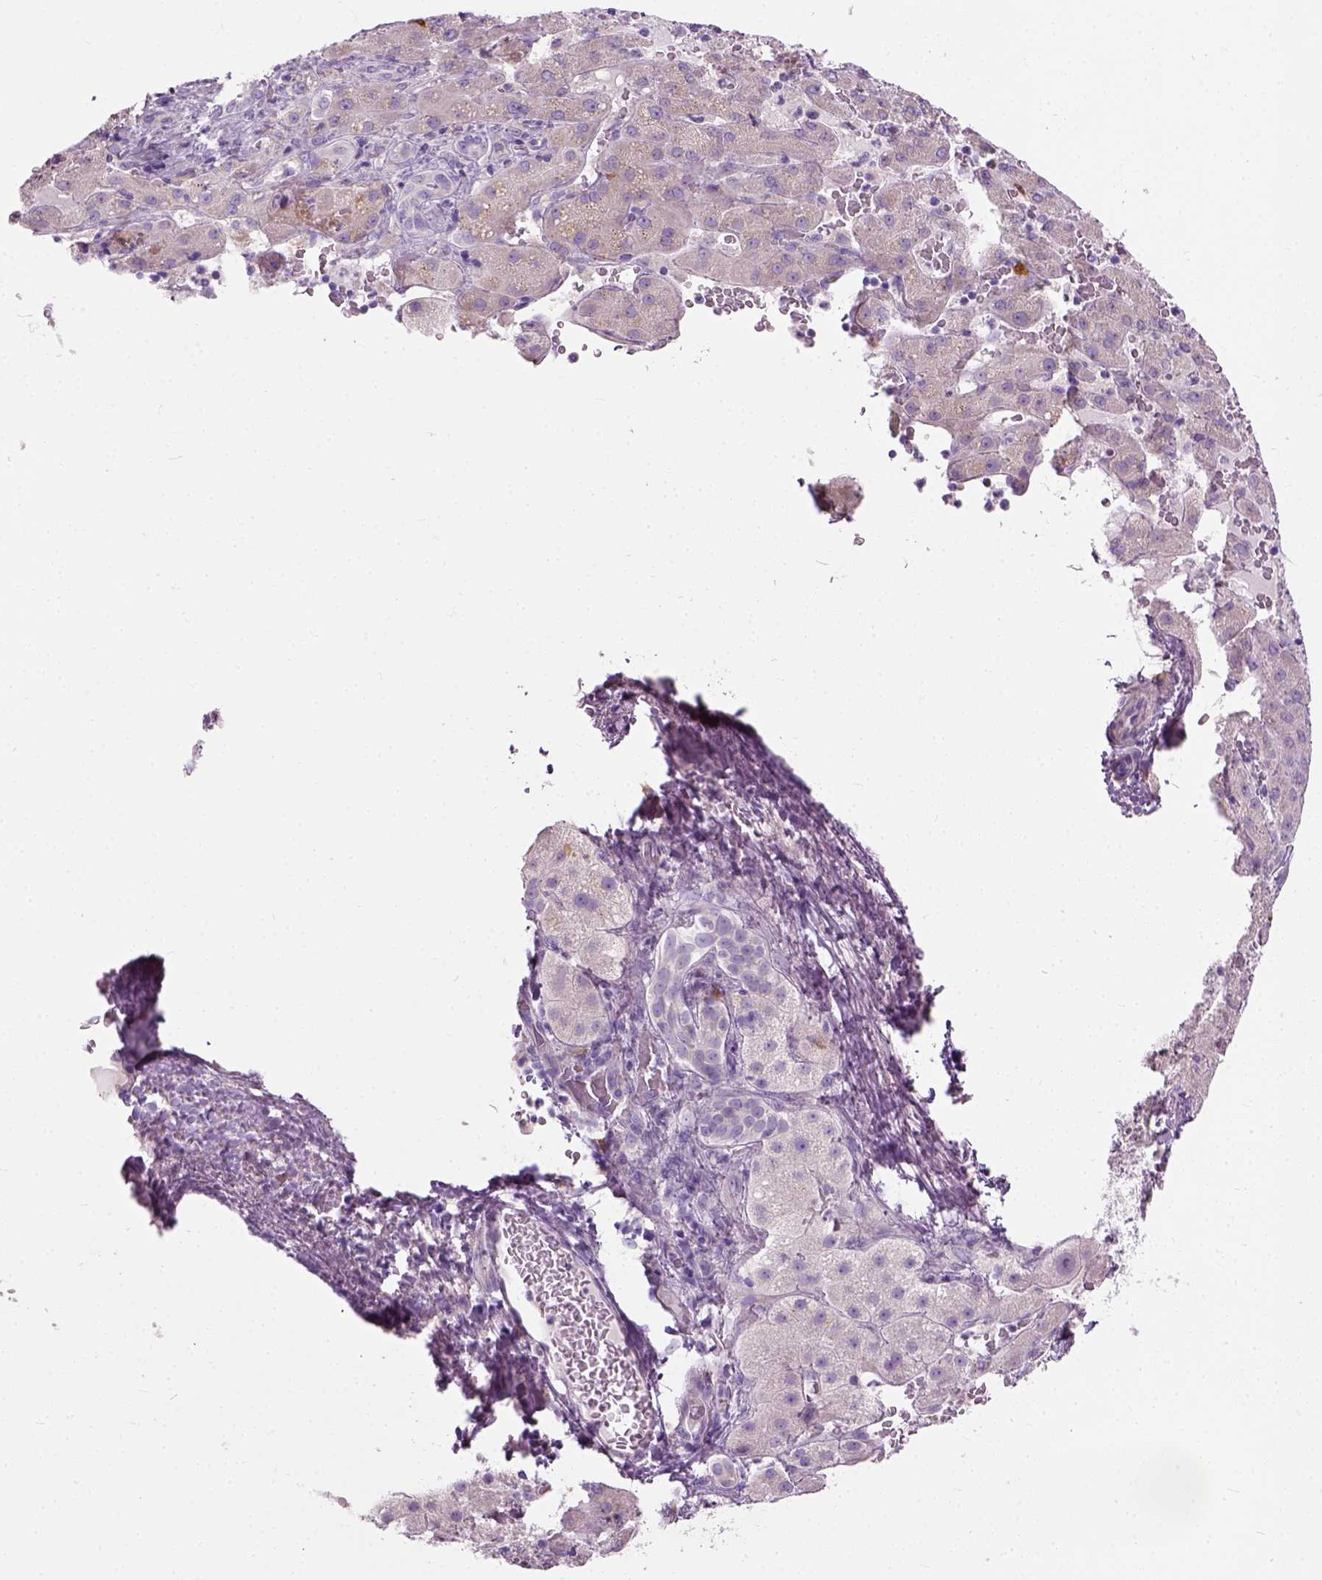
{"staining": {"intensity": "negative", "quantity": "none", "location": "none"}, "tissue": "liver cancer", "cell_type": "Tumor cells", "image_type": "cancer", "snomed": [{"axis": "morphology", "description": "Carcinoma, Hepatocellular, NOS"}, {"axis": "topography", "description": "Liver"}], "caption": "Micrograph shows no significant protein positivity in tumor cells of liver hepatocellular carcinoma.", "gene": "TRIM72", "patient": {"sex": "female", "age": 73}}